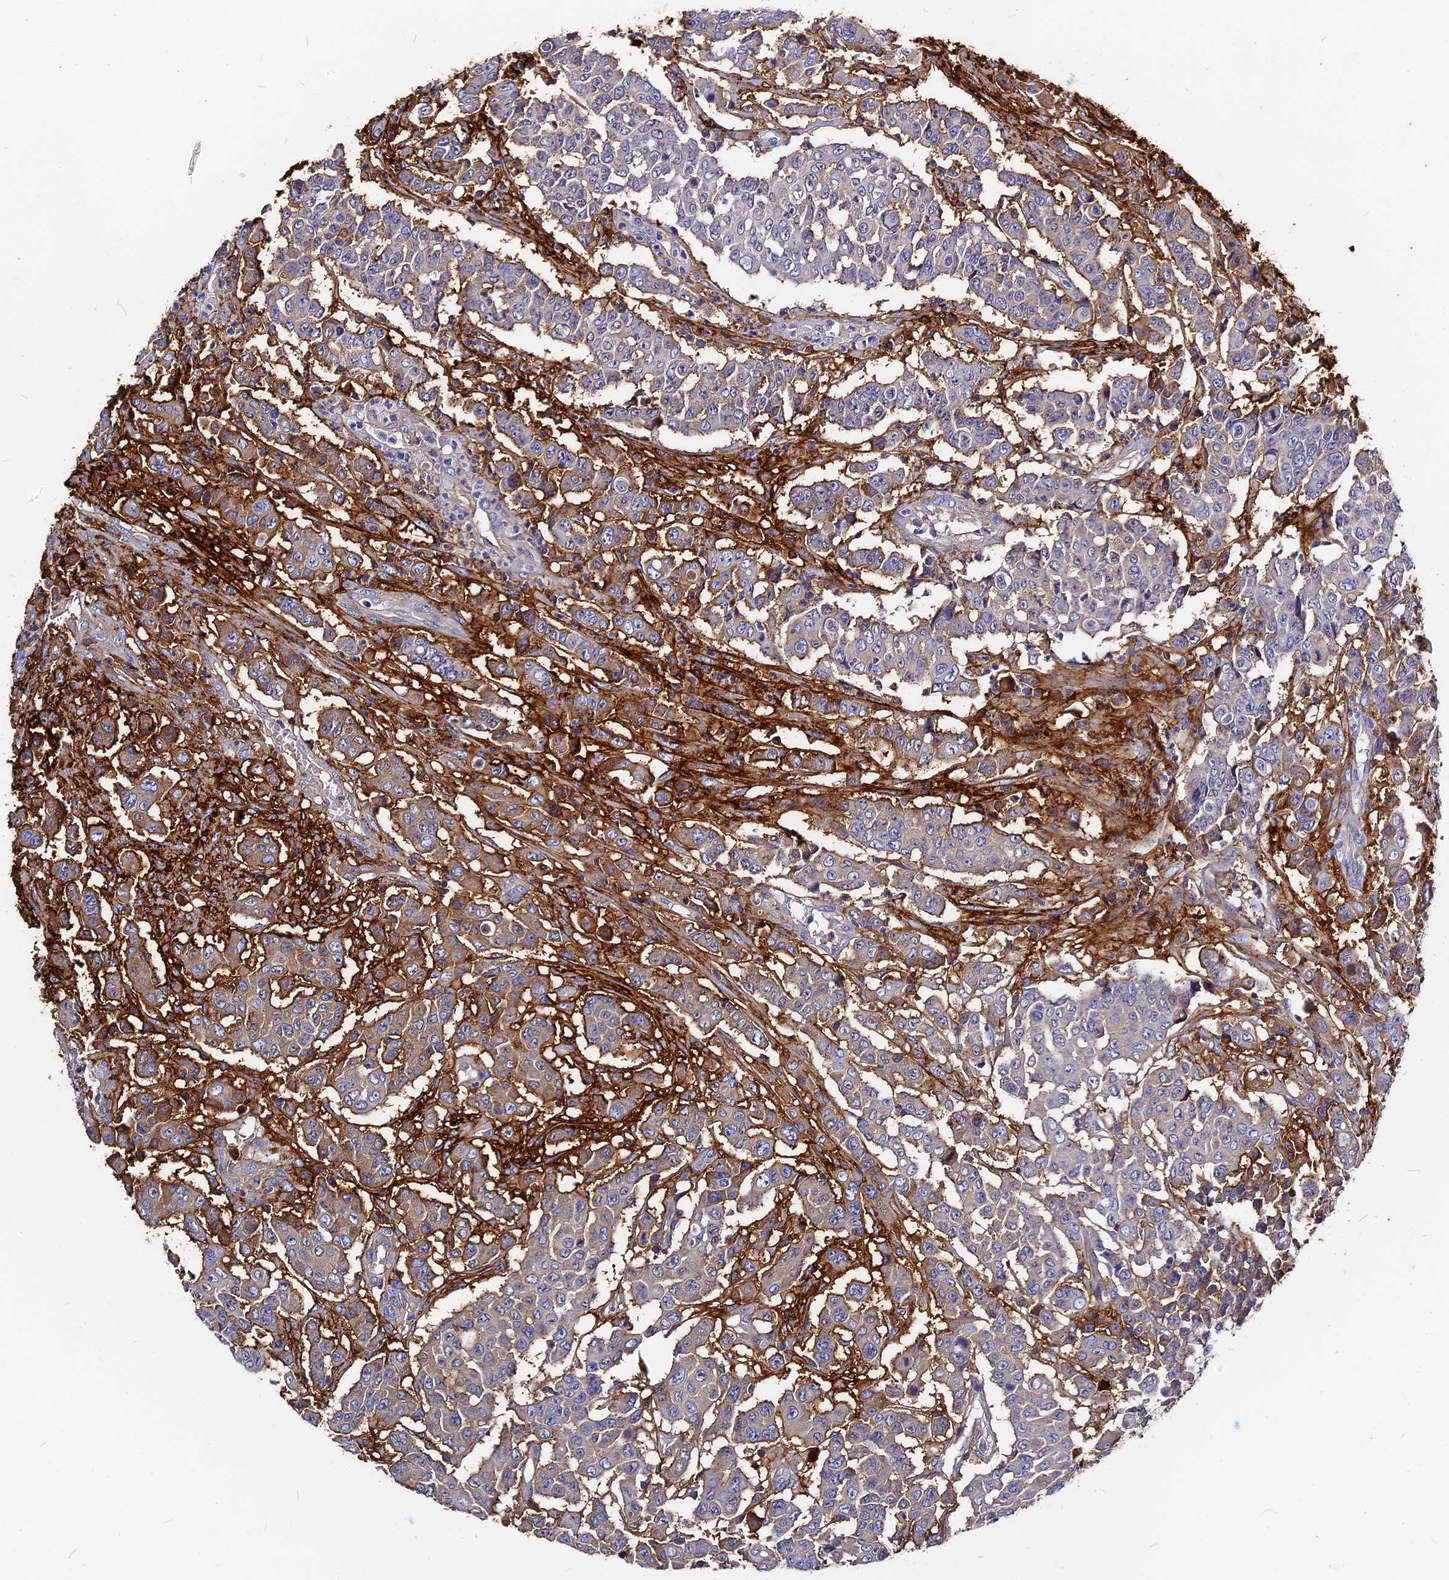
{"staining": {"intensity": "negative", "quantity": "none", "location": "none"}, "tissue": "colorectal cancer", "cell_type": "Tumor cells", "image_type": "cancer", "snomed": [{"axis": "morphology", "description": "Adenocarcinoma, NOS"}, {"axis": "topography", "description": "Colon"}], "caption": "DAB (3,3'-diaminobenzidine) immunohistochemical staining of human colorectal adenocarcinoma exhibits no significant staining in tumor cells.", "gene": "ITIH1", "patient": {"sex": "male", "age": 51}}